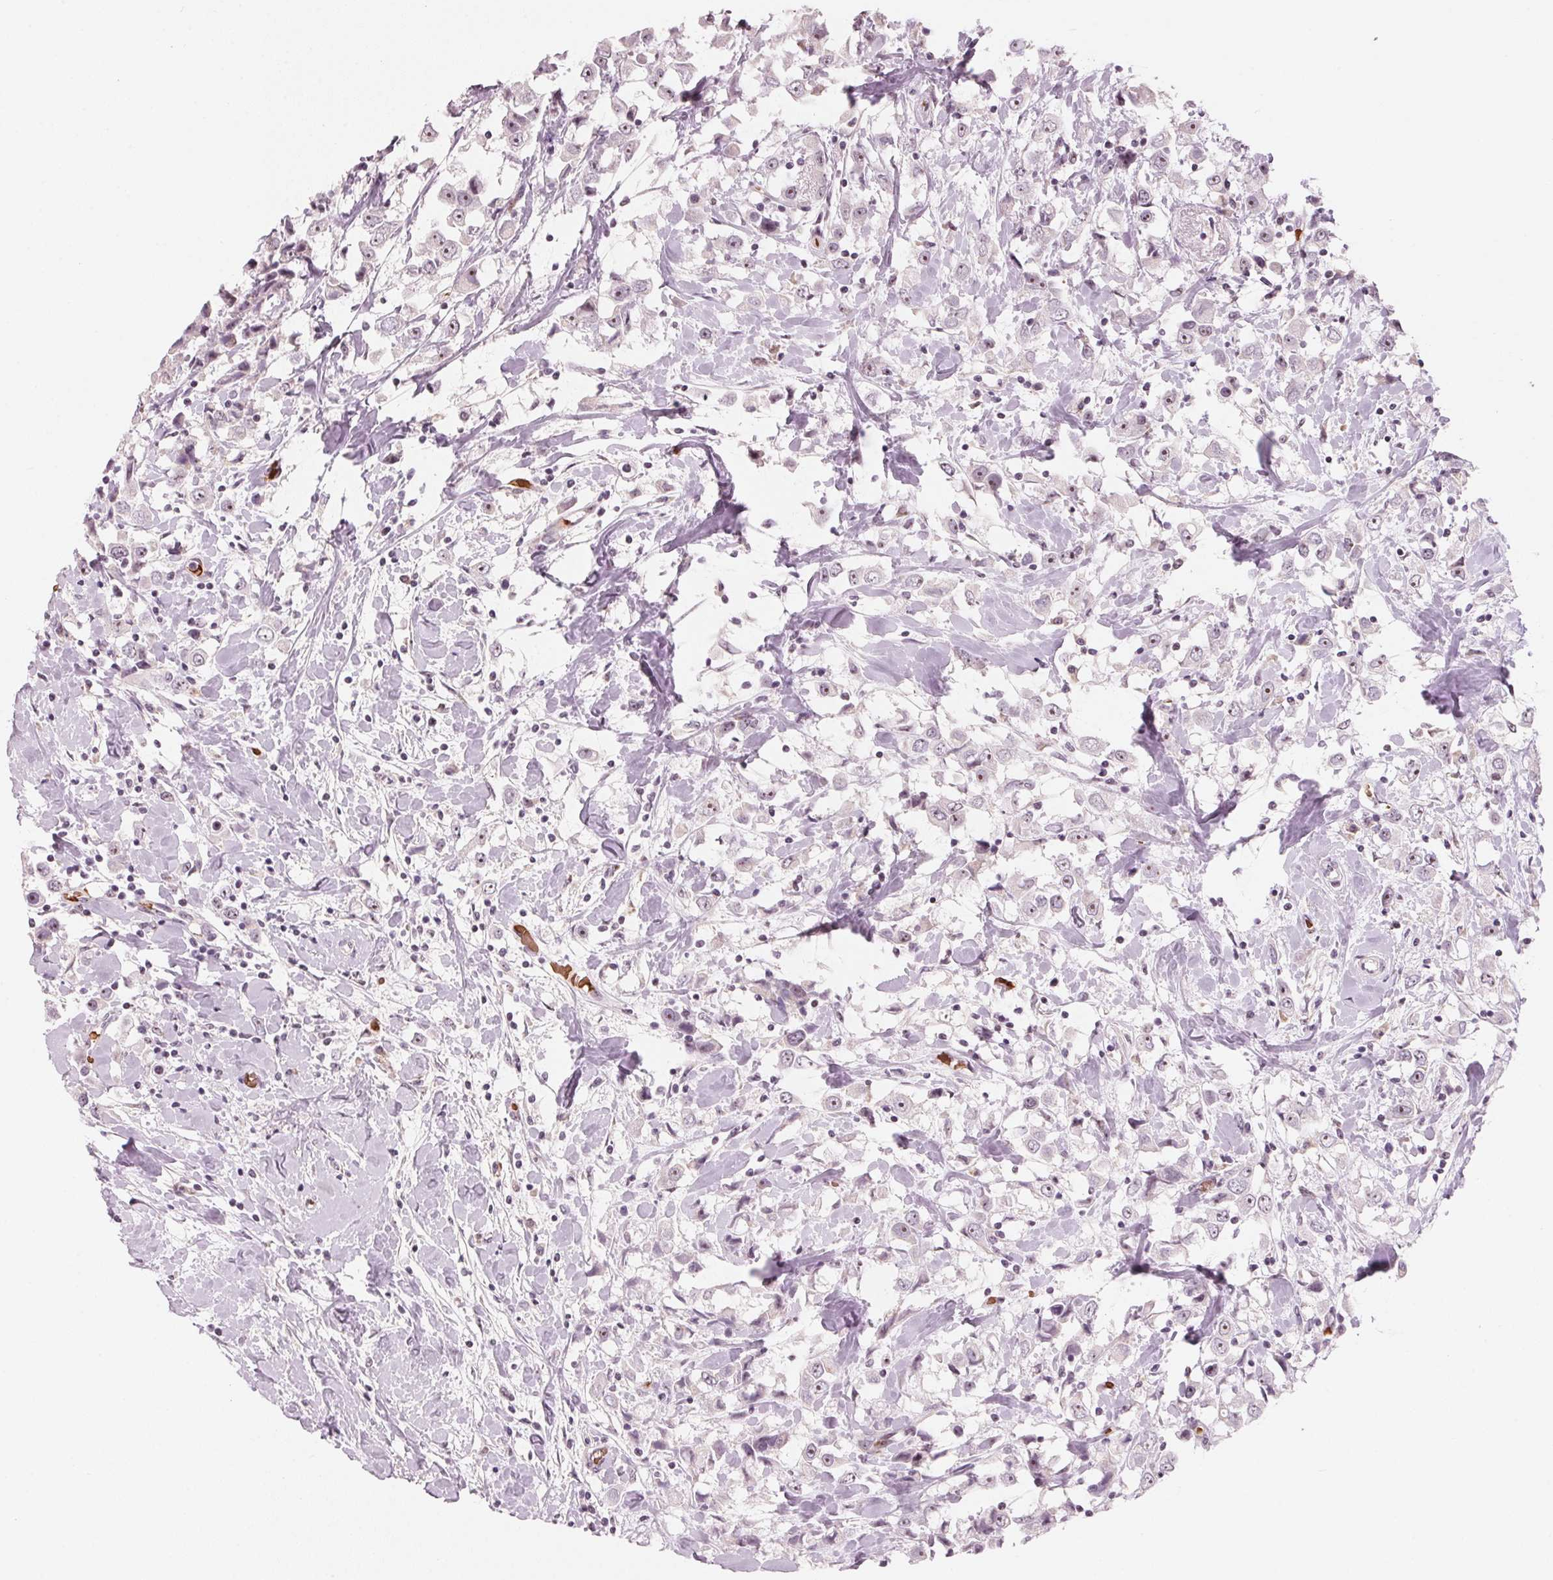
{"staining": {"intensity": "negative", "quantity": "none", "location": "none"}, "tissue": "breast cancer", "cell_type": "Tumor cells", "image_type": "cancer", "snomed": [{"axis": "morphology", "description": "Duct carcinoma"}, {"axis": "topography", "description": "Breast"}], "caption": "IHC micrograph of human breast cancer (intraductal carcinoma) stained for a protein (brown), which displays no expression in tumor cells.", "gene": "DNTTIP2", "patient": {"sex": "female", "age": 61}}